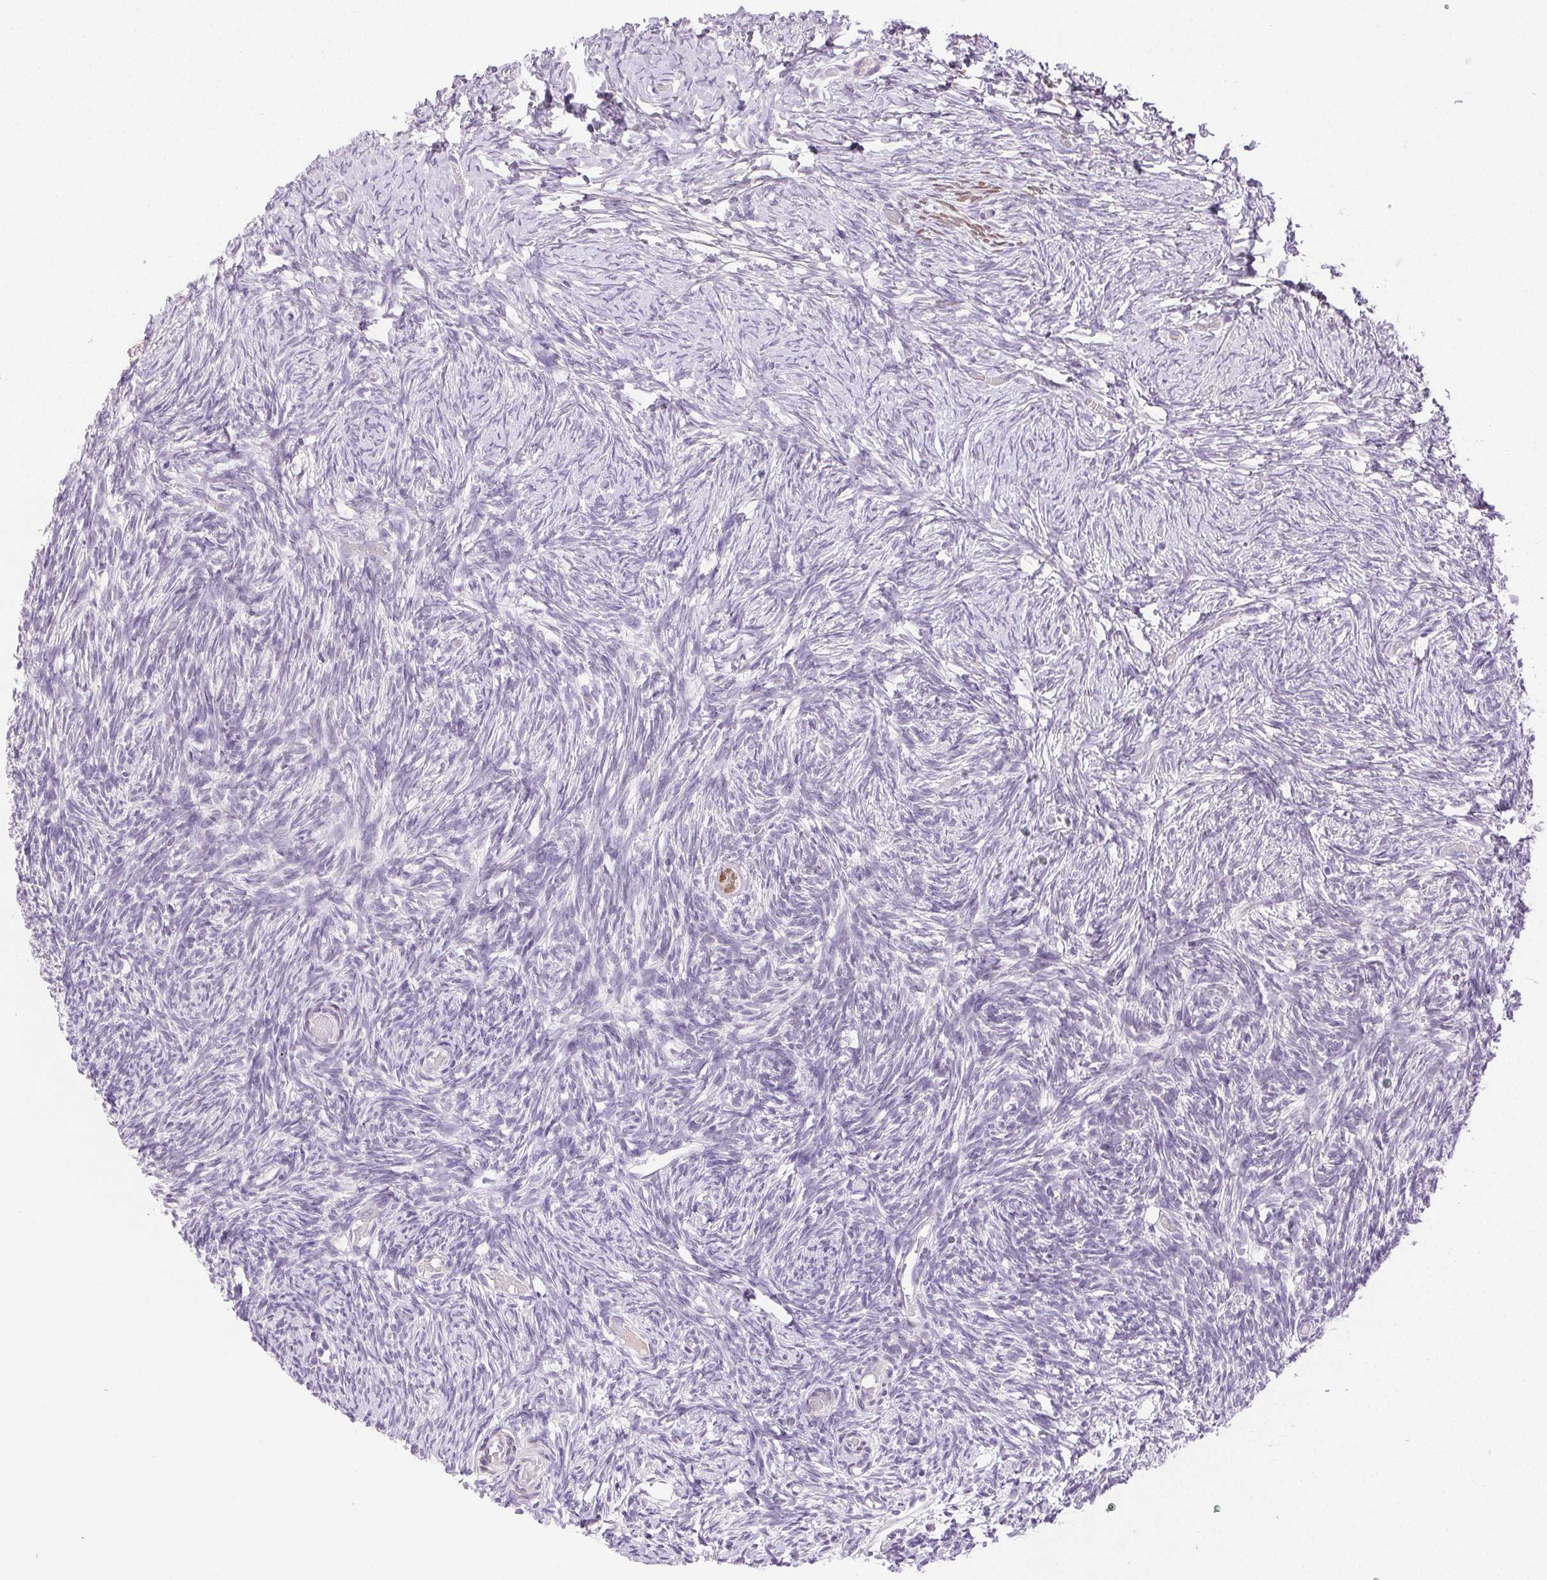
{"staining": {"intensity": "moderate", "quantity": ">75%", "location": "nuclear"}, "tissue": "ovary", "cell_type": "Follicle cells", "image_type": "normal", "snomed": [{"axis": "morphology", "description": "Normal tissue, NOS"}, {"axis": "topography", "description": "Ovary"}], "caption": "High-power microscopy captured an immunohistochemistry (IHC) micrograph of unremarkable ovary, revealing moderate nuclear expression in approximately >75% of follicle cells. (DAB IHC with brightfield microscopy, high magnification).", "gene": "EMX2", "patient": {"sex": "female", "age": 39}}